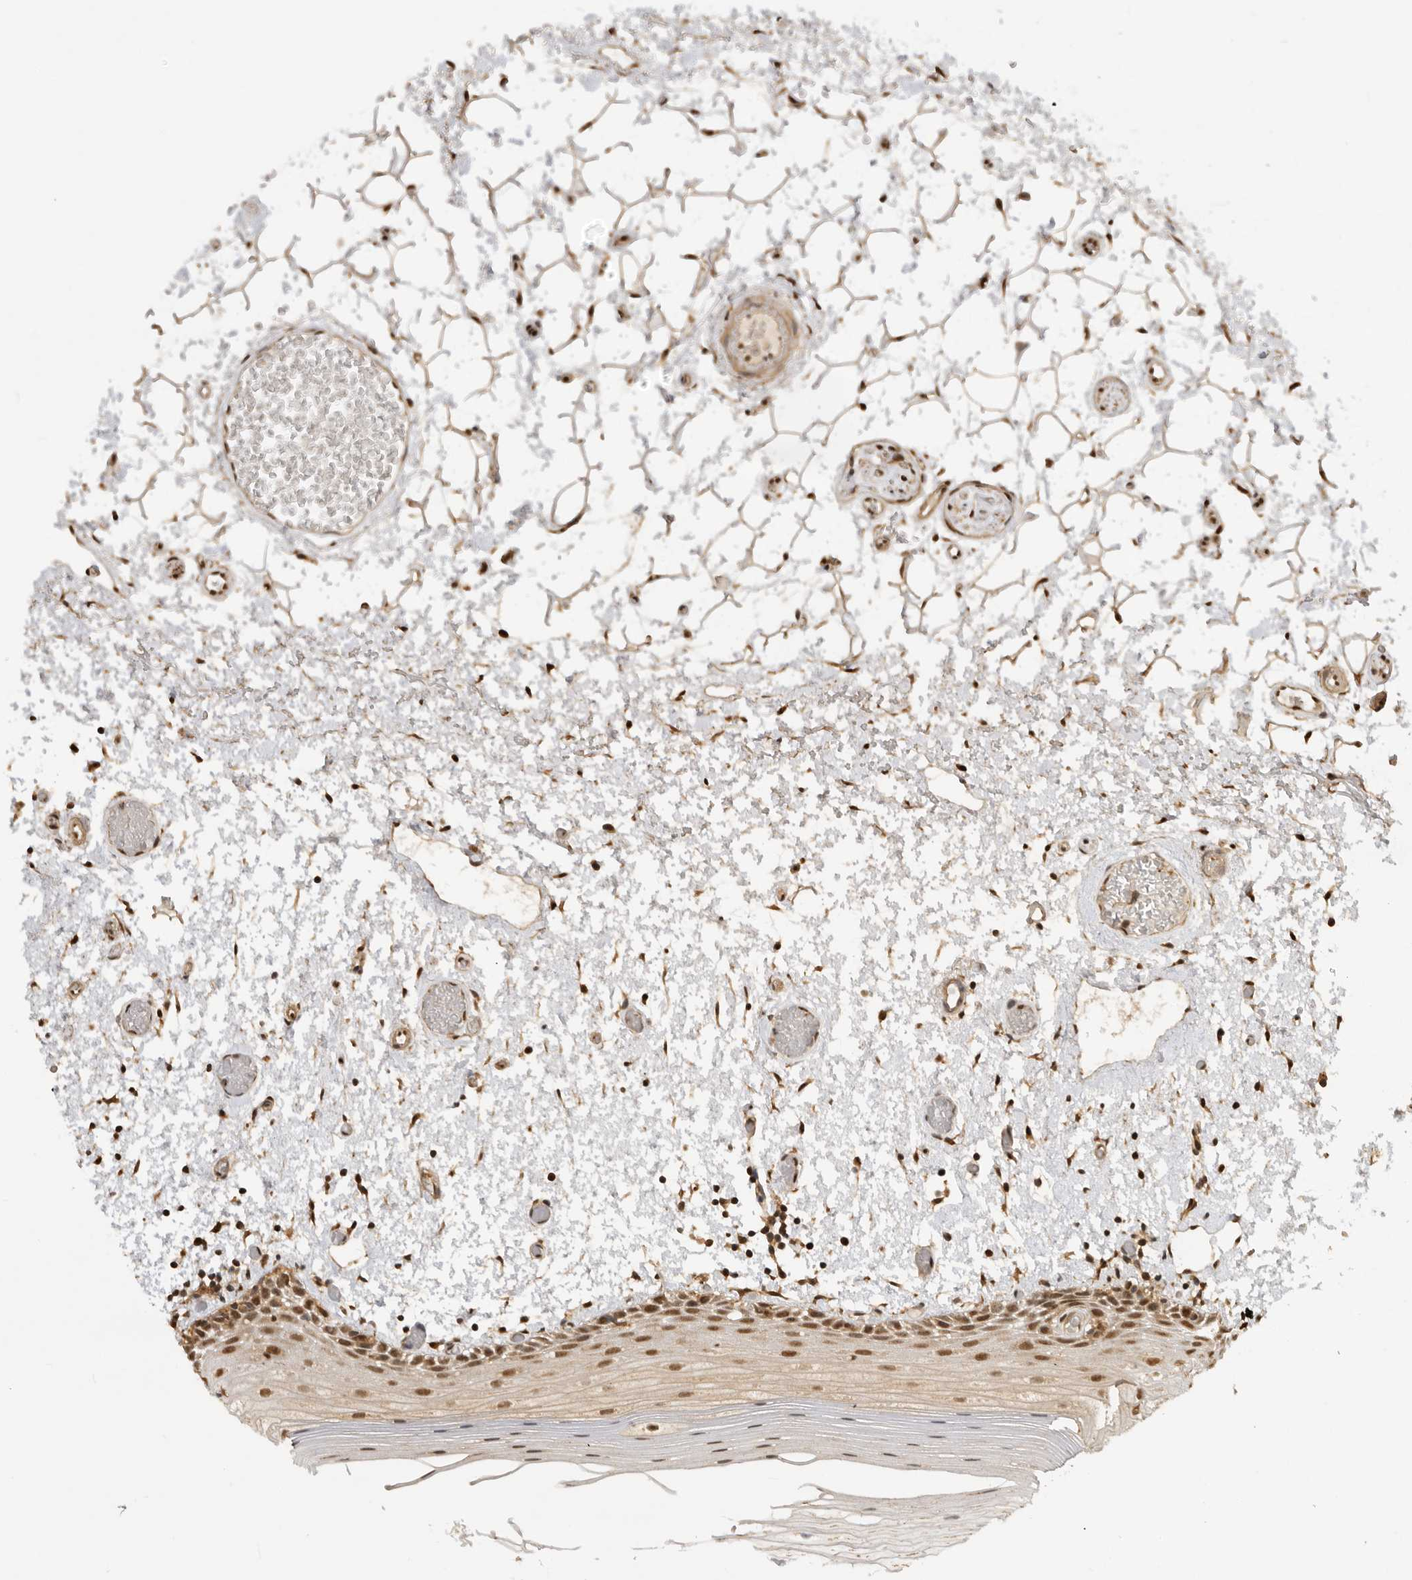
{"staining": {"intensity": "strong", "quantity": ">75%", "location": "nuclear"}, "tissue": "oral mucosa", "cell_type": "Squamous epithelial cells", "image_type": "normal", "snomed": [{"axis": "morphology", "description": "Normal tissue, NOS"}, {"axis": "topography", "description": "Oral tissue"}], "caption": "Brown immunohistochemical staining in benign human oral mucosa displays strong nuclear positivity in about >75% of squamous epithelial cells. The protein of interest is stained brown, and the nuclei are stained in blue (DAB (3,3'-diaminobenzidine) IHC with brightfield microscopy, high magnification).", "gene": "ADPRS", "patient": {"sex": "male", "age": 52}}